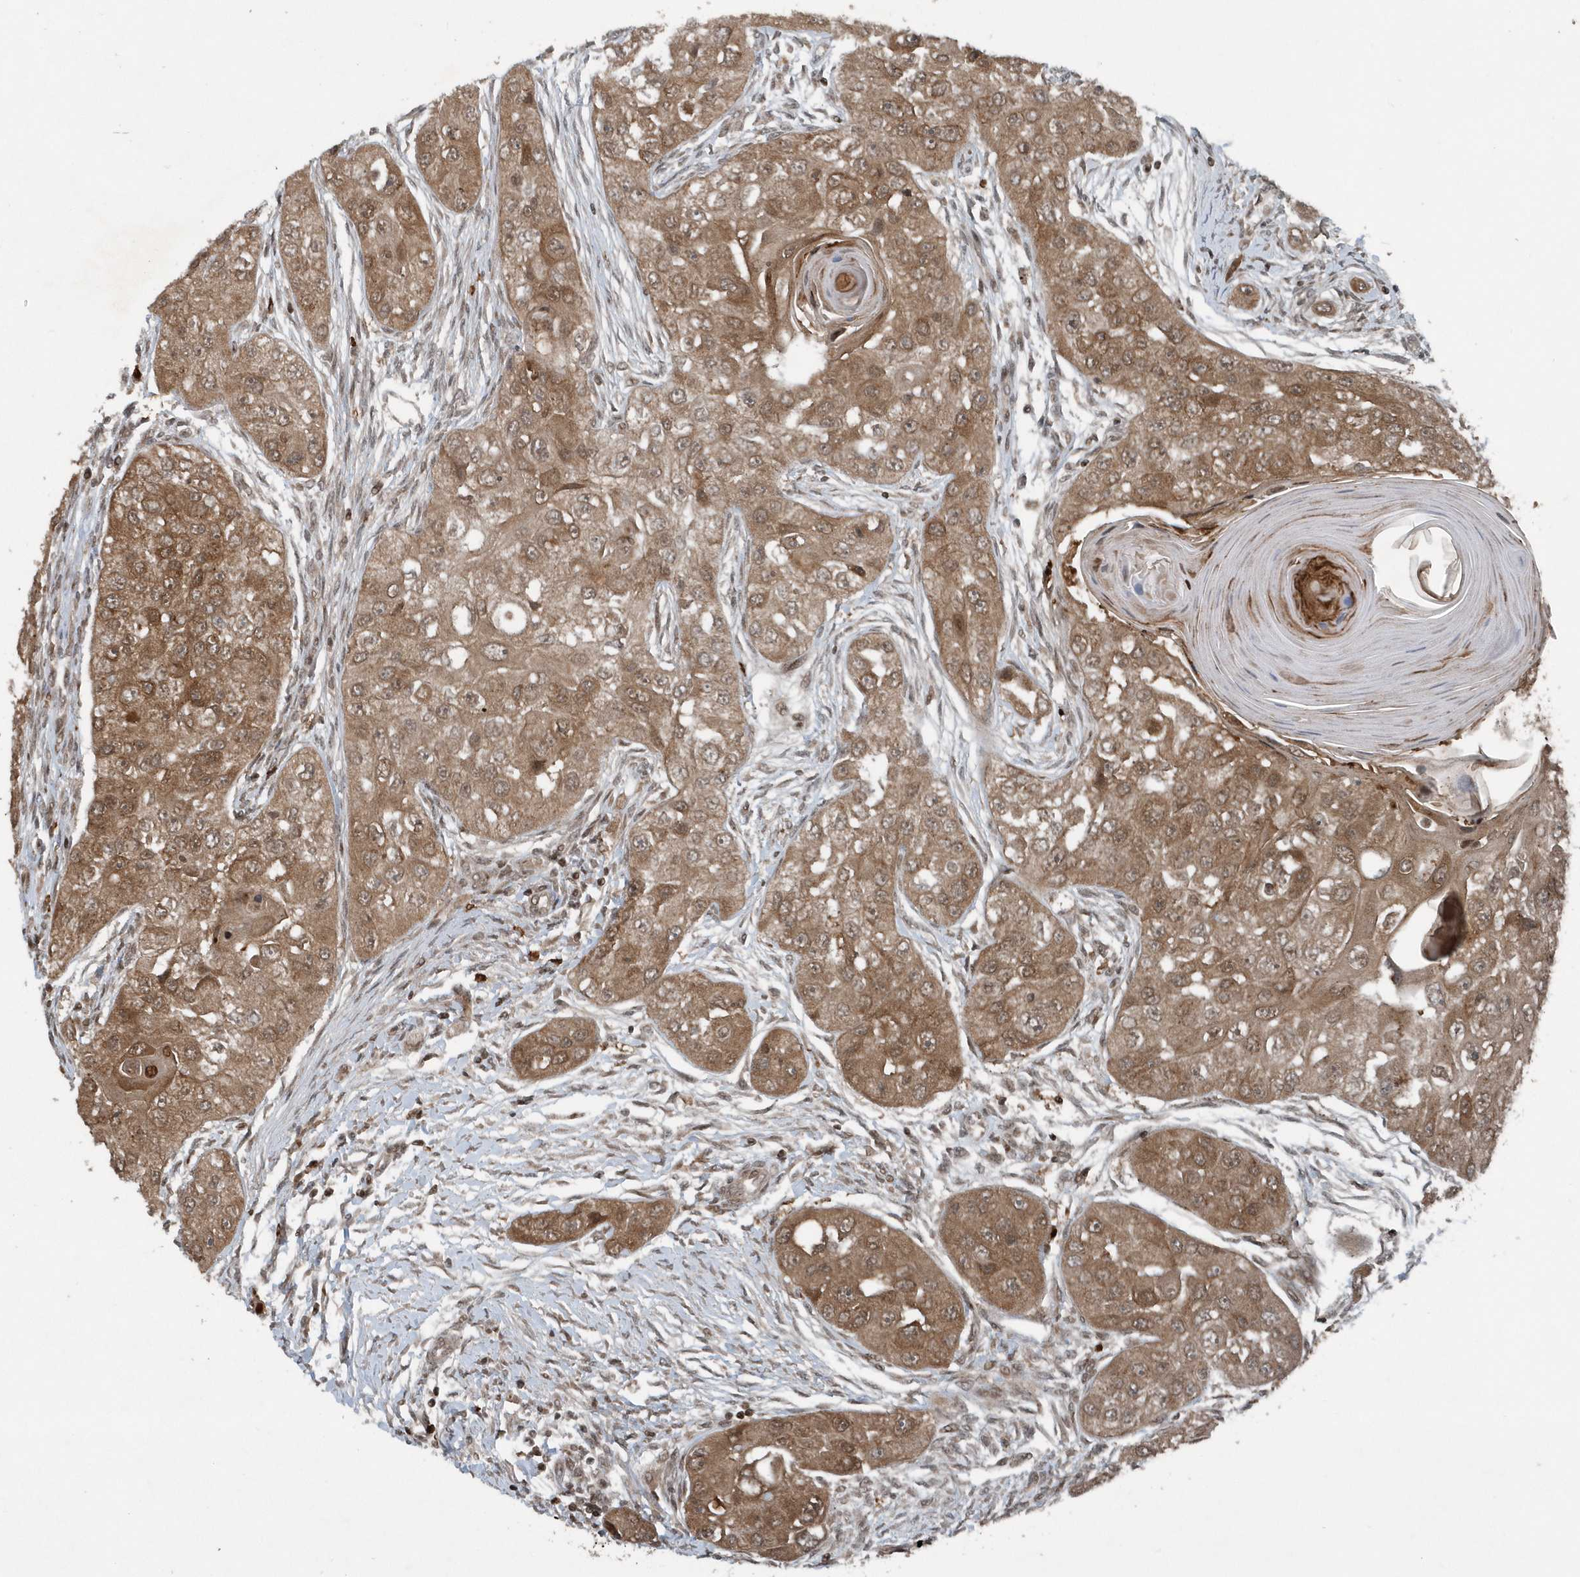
{"staining": {"intensity": "moderate", "quantity": ">75%", "location": "cytoplasmic/membranous"}, "tissue": "head and neck cancer", "cell_type": "Tumor cells", "image_type": "cancer", "snomed": [{"axis": "morphology", "description": "Normal tissue, NOS"}, {"axis": "morphology", "description": "Squamous cell carcinoma, NOS"}, {"axis": "topography", "description": "Skeletal muscle"}, {"axis": "topography", "description": "Head-Neck"}], "caption": "Head and neck squamous cell carcinoma stained with immunohistochemistry demonstrates moderate cytoplasmic/membranous expression in about >75% of tumor cells. (IHC, brightfield microscopy, high magnification).", "gene": "EIF2B1", "patient": {"sex": "male", "age": 51}}